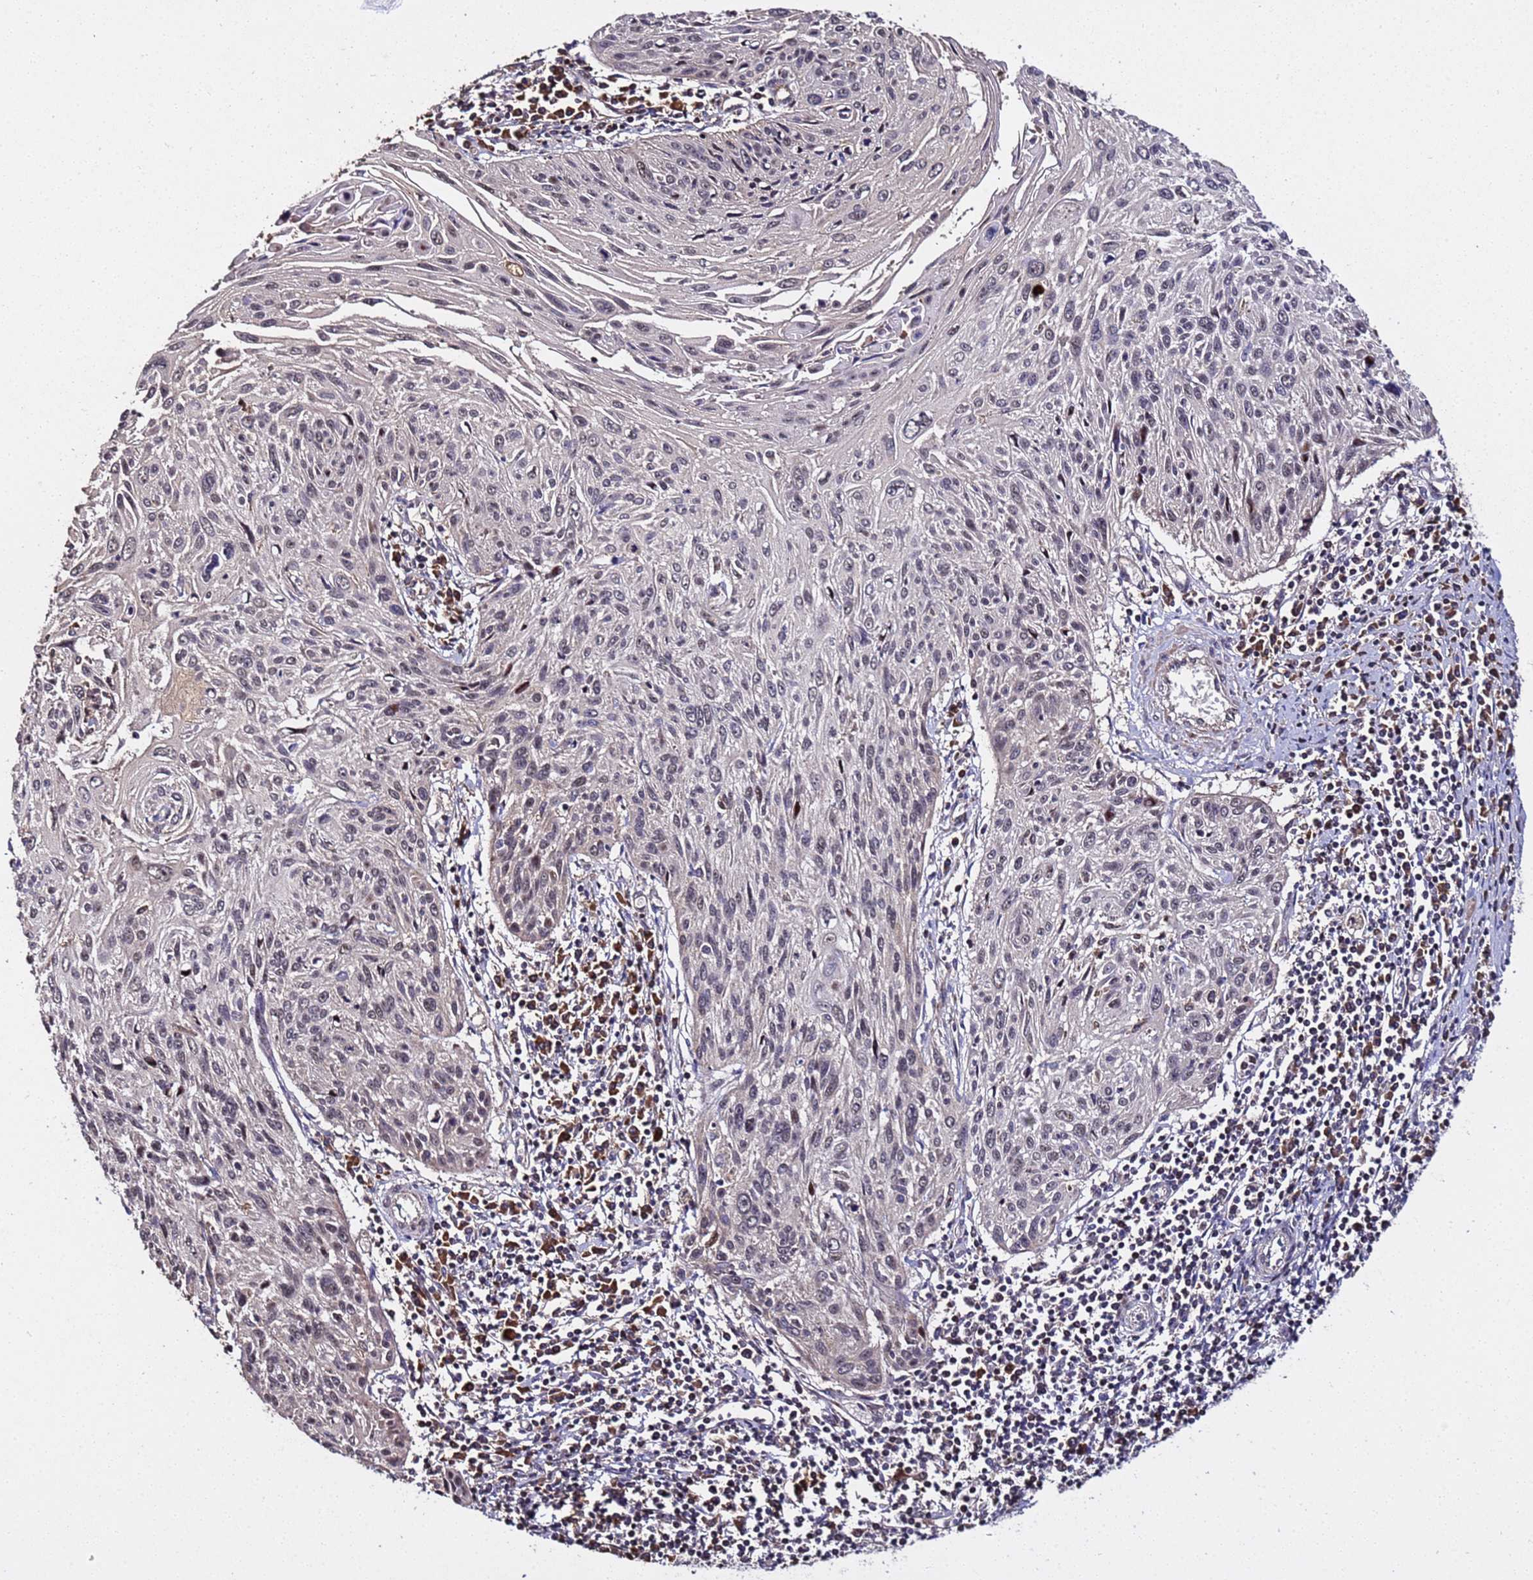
{"staining": {"intensity": "negative", "quantity": "none", "location": "none"}, "tissue": "cervical cancer", "cell_type": "Tumor cells", "image_type": "cancer", "snomed": [{"axis": "morphology", "description": "Squamous cell carcinoma, NOS"}, {"axis": "topography", "description": "Cervix"}], "caption": "Immunohistochemistry micrograph of human cervical cancer stained for a protein (brown), which reveals no positivity in tumor cells. Brightfield microscopy of immunohistochemistry (IHC) stained with DAB (3,3'-diaminobenzidine) (brown) and hematoxylin (blue), captured at high magnification.", "gene": "WNK4", "patient": {"sex": "female", "age": 51}}